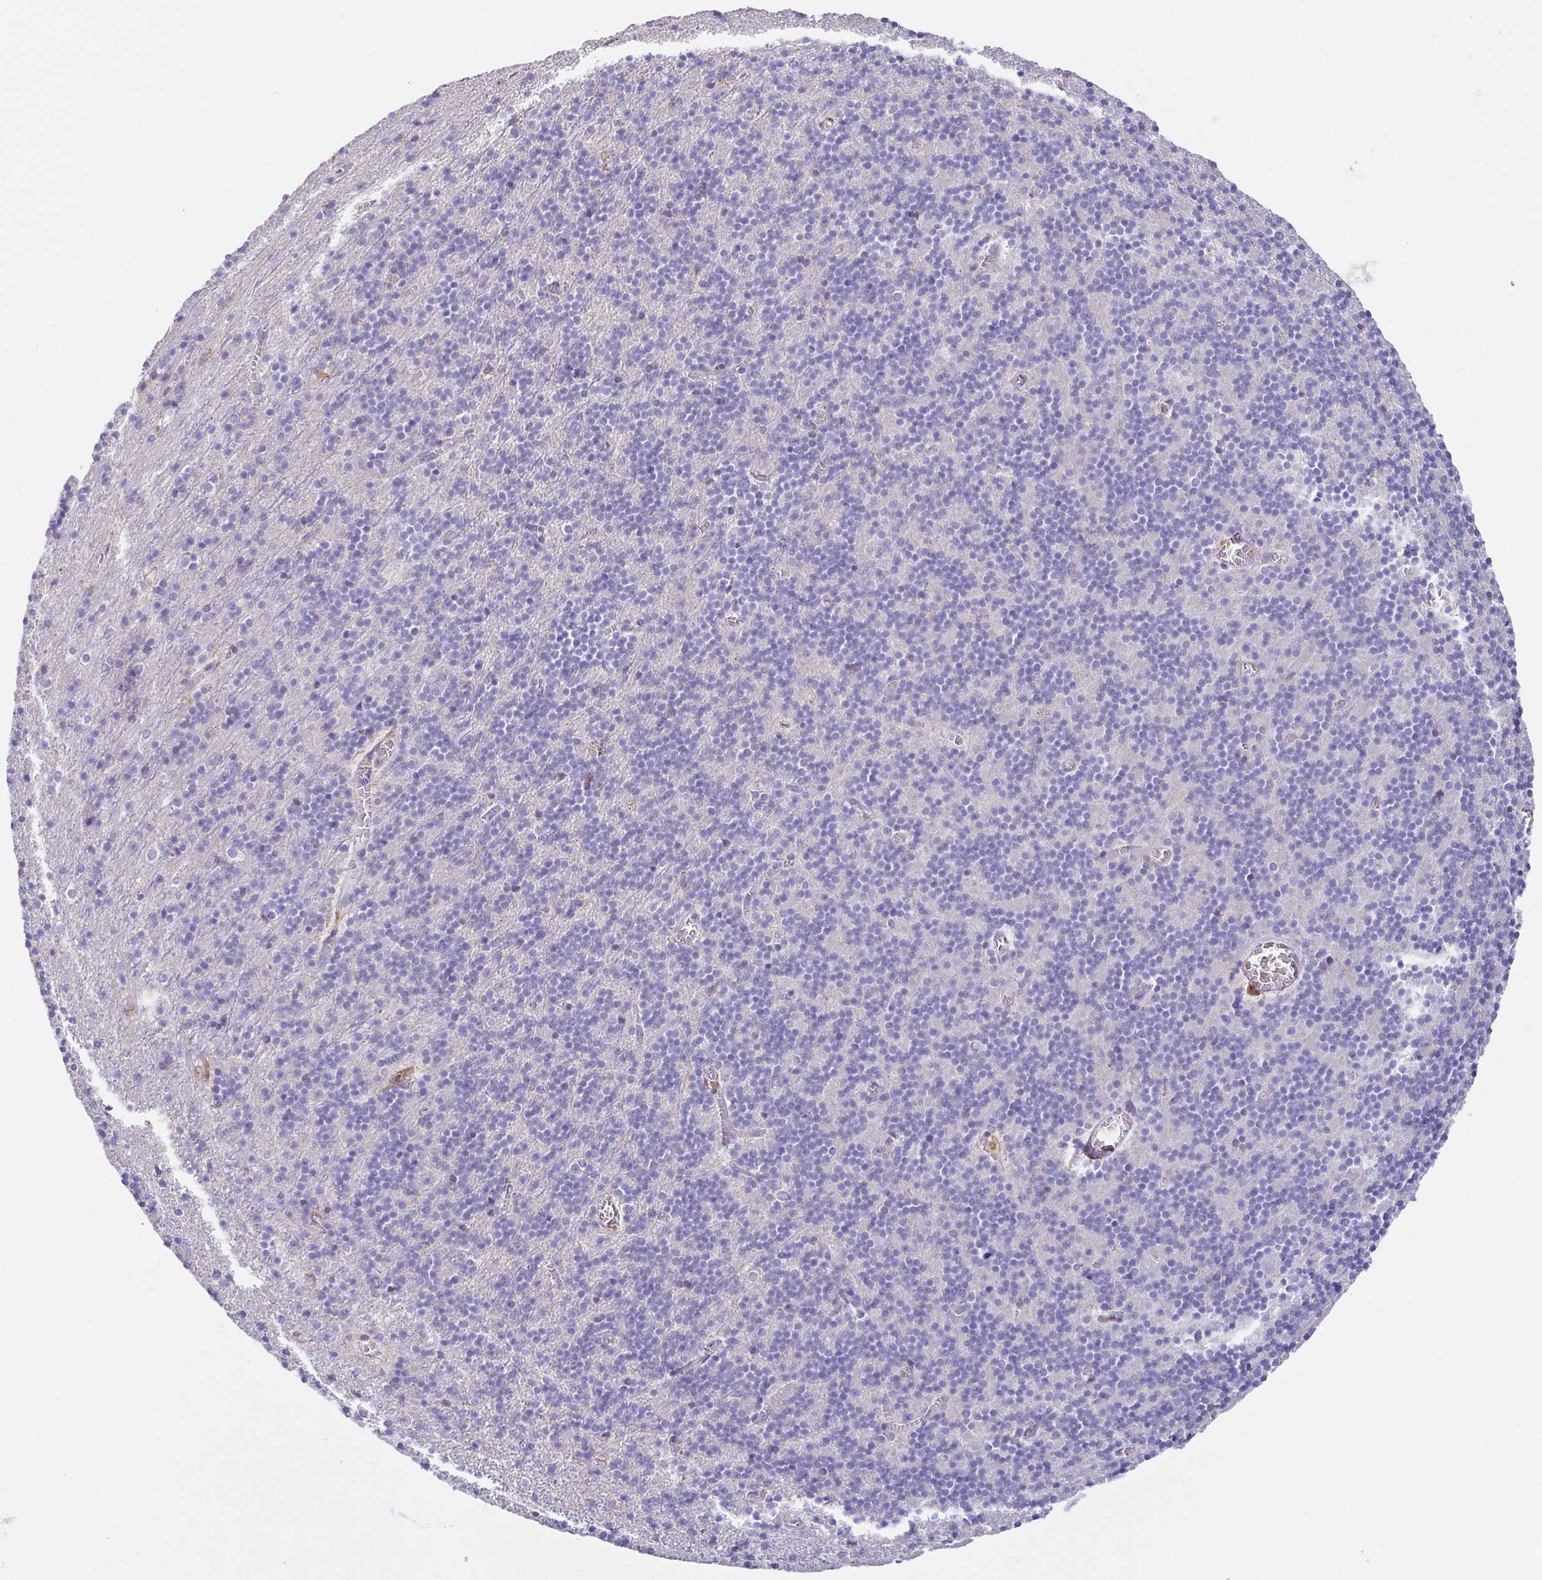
{"staining": {"intensity": "negative", "quantity": "none", "location": "none"}, "tissue": "cerebellum", "cell_type": "Cells in granular layer", "image_type": "normal", "snomed": [{"axis": "morphology", "description": "Normal tissue, NOS"}, {"axis": "topography", "description": "Cerebellum"}], "caption": "A histopathology image of human cerebellum is negative for staining in cells in granular layer. The staining was performed using DAB to visualize the protein expression in brown, while the nuclei were stained in blue with hematoxylin (Magnification: 20x).", "gene": "ANXA10", "patient": {"sex": "male", "age": 70}}